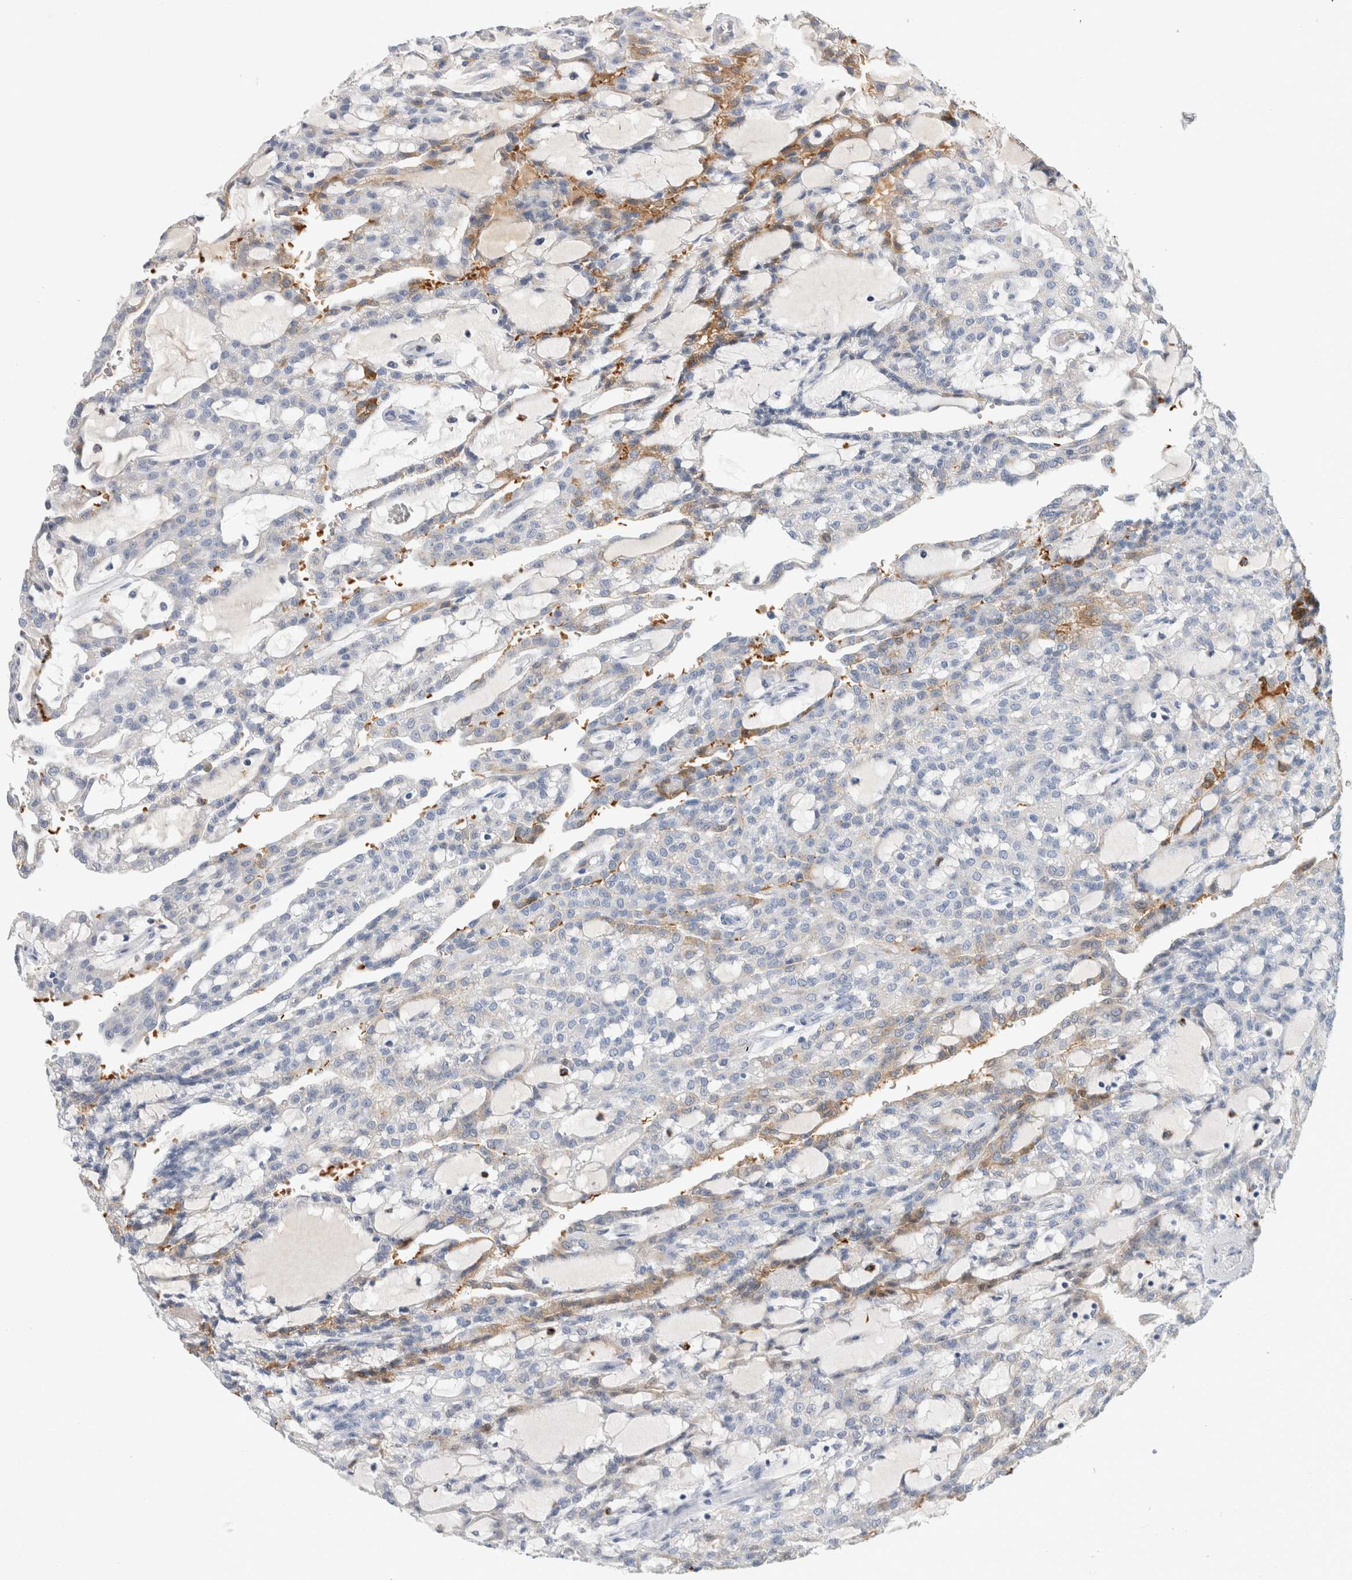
{"staining": {"intensity": "weak", "quantity": "<25%", "location": "cytoplasmic/membranous"}, "tissue": "renal cancer", "cell_type": "Tumor cells", "image_type": "cancer", "snomed": [{"axis": "morphology", "description": "Adenocarcinoma, NOS"}, {"axis": "topography", "description": "Kidney"}], "caption": "This is an IHC photomicrograph of renal cancer. There is no expression in tumor cells.", "gene": "CA1", "patient": {"sex": "male", "age": 63}}